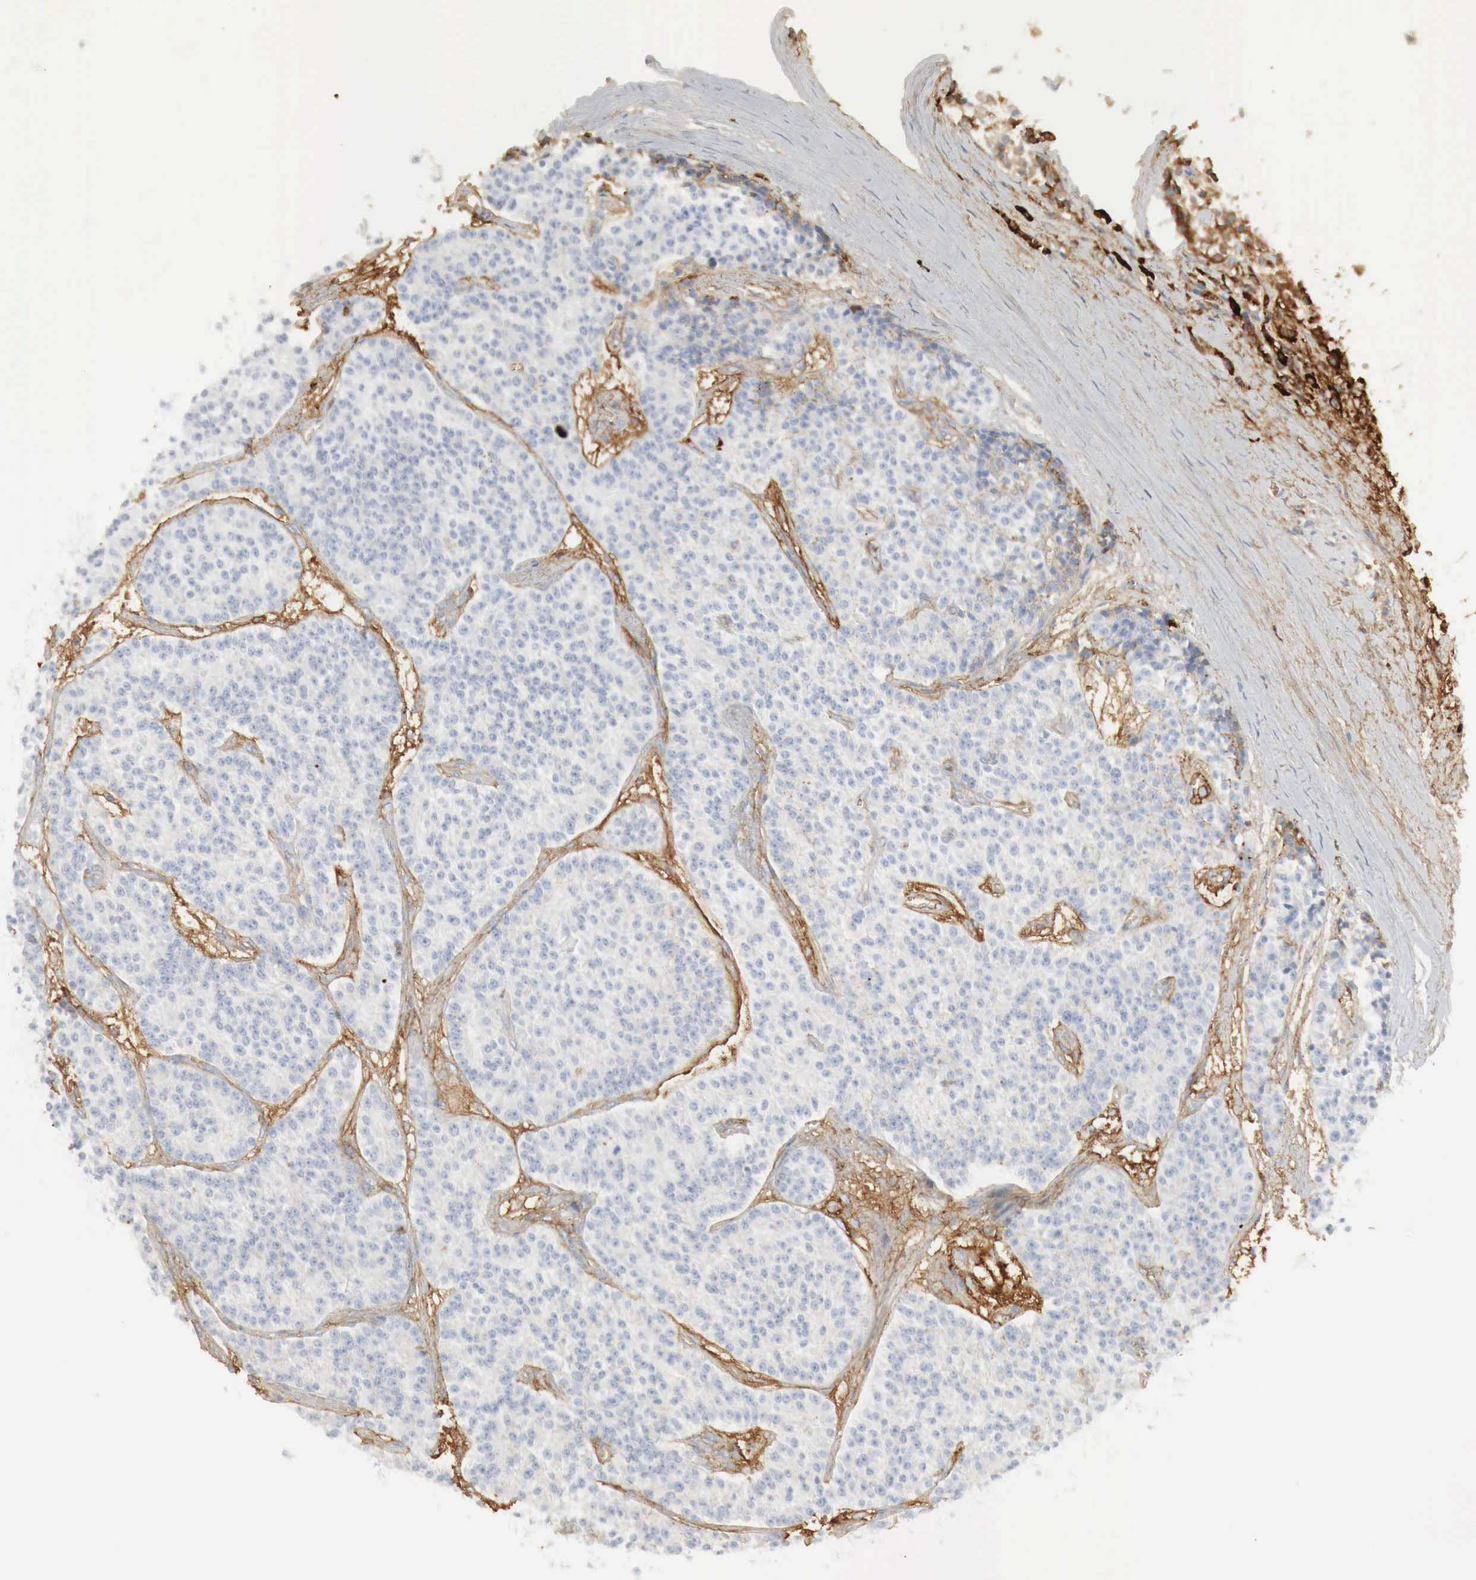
{"staining": {"intensity": "negative", "quantity": "none", "location": "none"}, "tissue": "carcinoid", "cell_type": "Tumor cells", "image_type": "cancer", "snomed": [{"axis": "morphology", "description": "Carcinoid, malignant, NOS"}, {"axis": "topography", "description": "Stomach"}], "caption": "The image displays no staining of tumor cells in malignant carcinoid.", "gene": "IGLC3", "patient": {"sex": "female", "age": 76}}